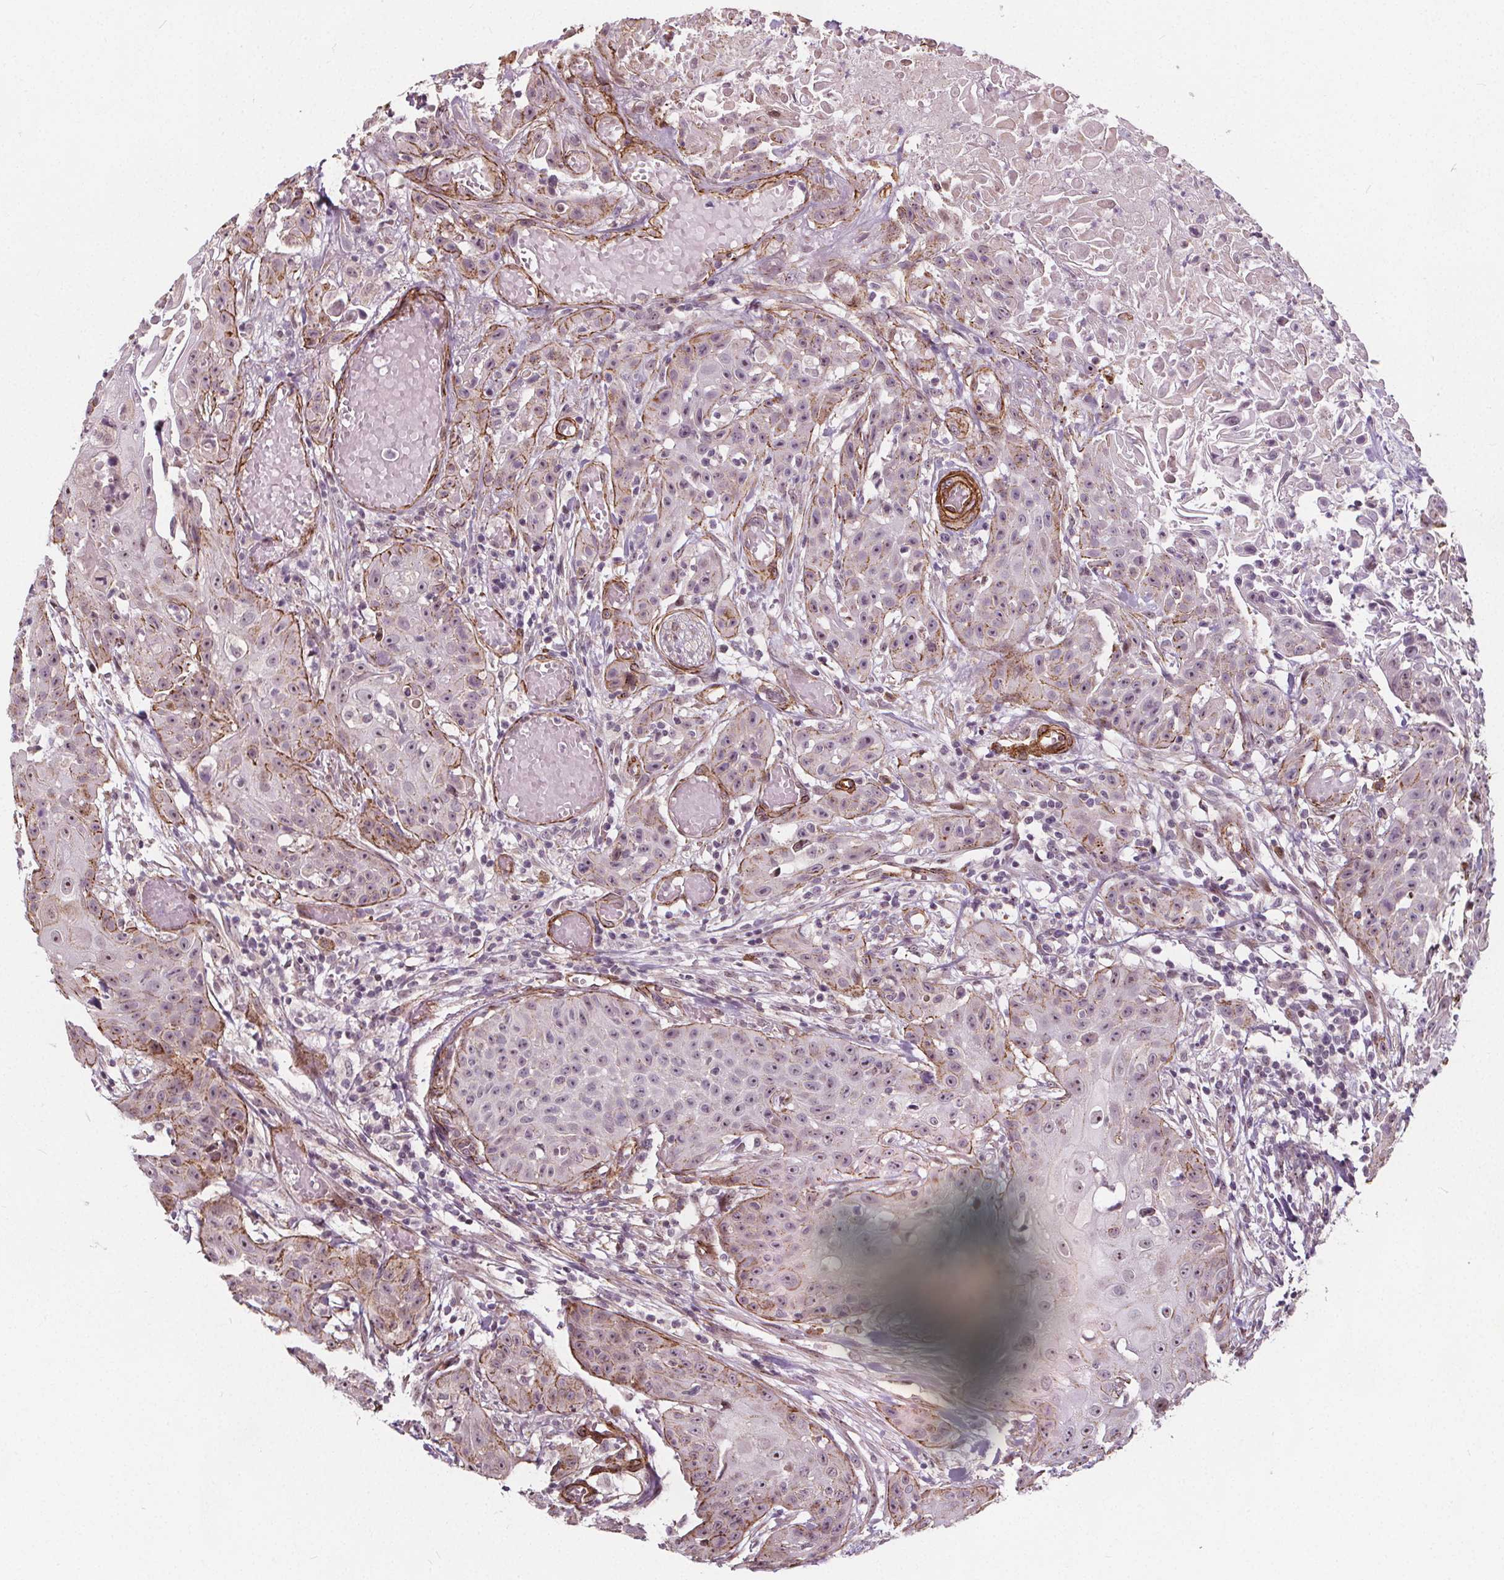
{"staining": {"intensity": "weak", "quantity": "25%-75%", "location": "nuclear"}, "tissue": "head and neck cancer", "cell_type": "Tumor cells", "image_type": "cancer", "snomed": [{"axis": "morphology", "description": "Squamous cell carcinoma, NOS"}, {"axis": "topography", "description": "Oral tissue"}, {"axis": "topography", "description": "Head-Neck"}], "caption": "Head and neck cancer stained with a protein marker shows weak staining in tumor cells.", "gene": "HAS1", "patient": {"sex": "female", "age": 55}}